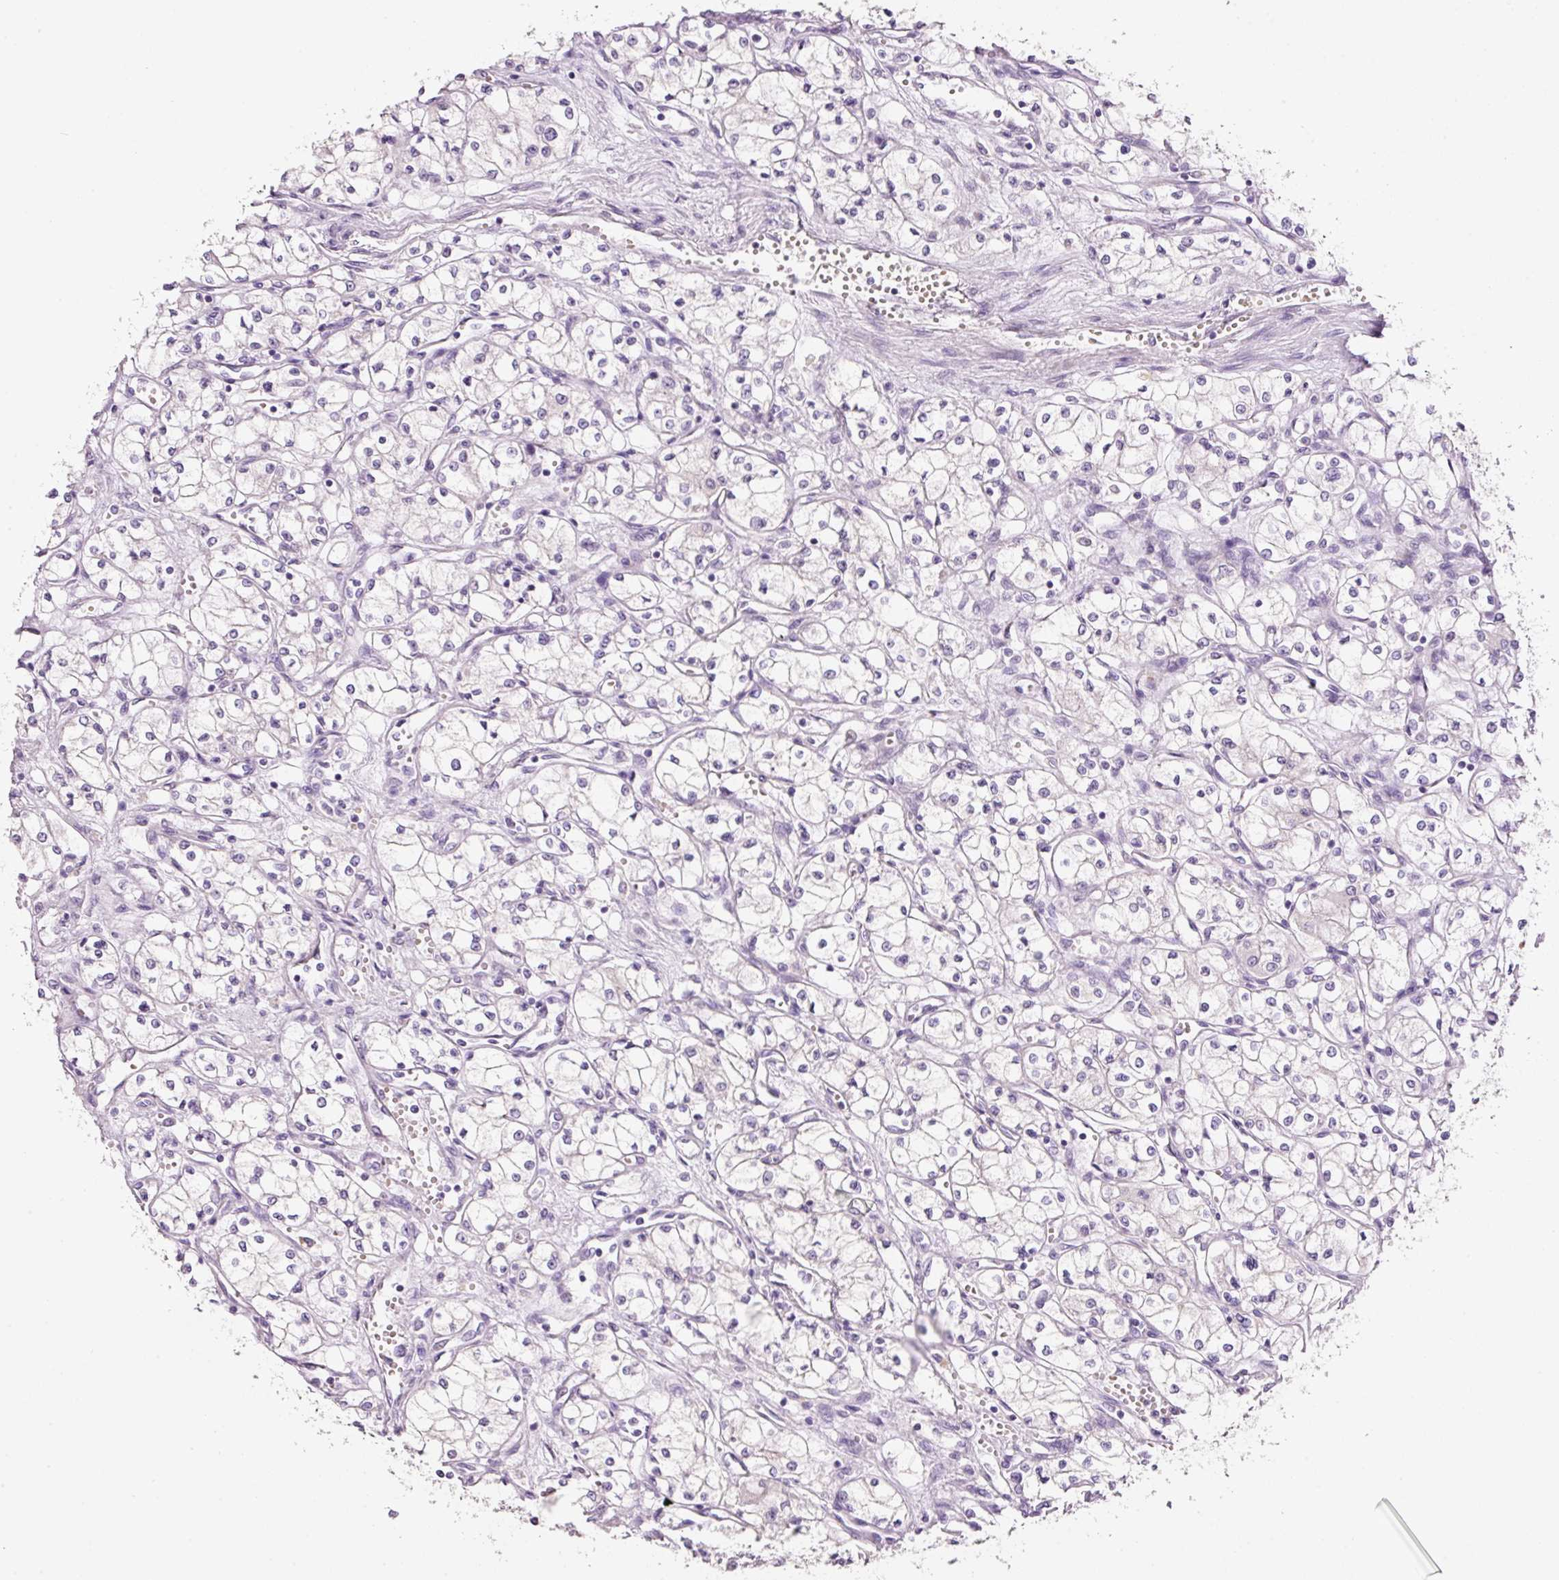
{"staining": {"intensity": "negative", "quantity": "none", "location": "none"}, "tissue": "renal cancer", "cell_type": "Tumor cells", "image_type": "cancer", "snomed": [{"axis": "morphology", "description": "Normal tissue, NOS"}, {"axis": "morphology", "description": "Adenocarcinoma, NOS"}, {"axis": "topography", "description": "Kidney"}], "caption": "Human renal adenocarcinoma stained for a protein using IHC displays no positivity in tumor cells.", "gene": "TENT5C", "patient": {"sex": "male", "age": 59}}